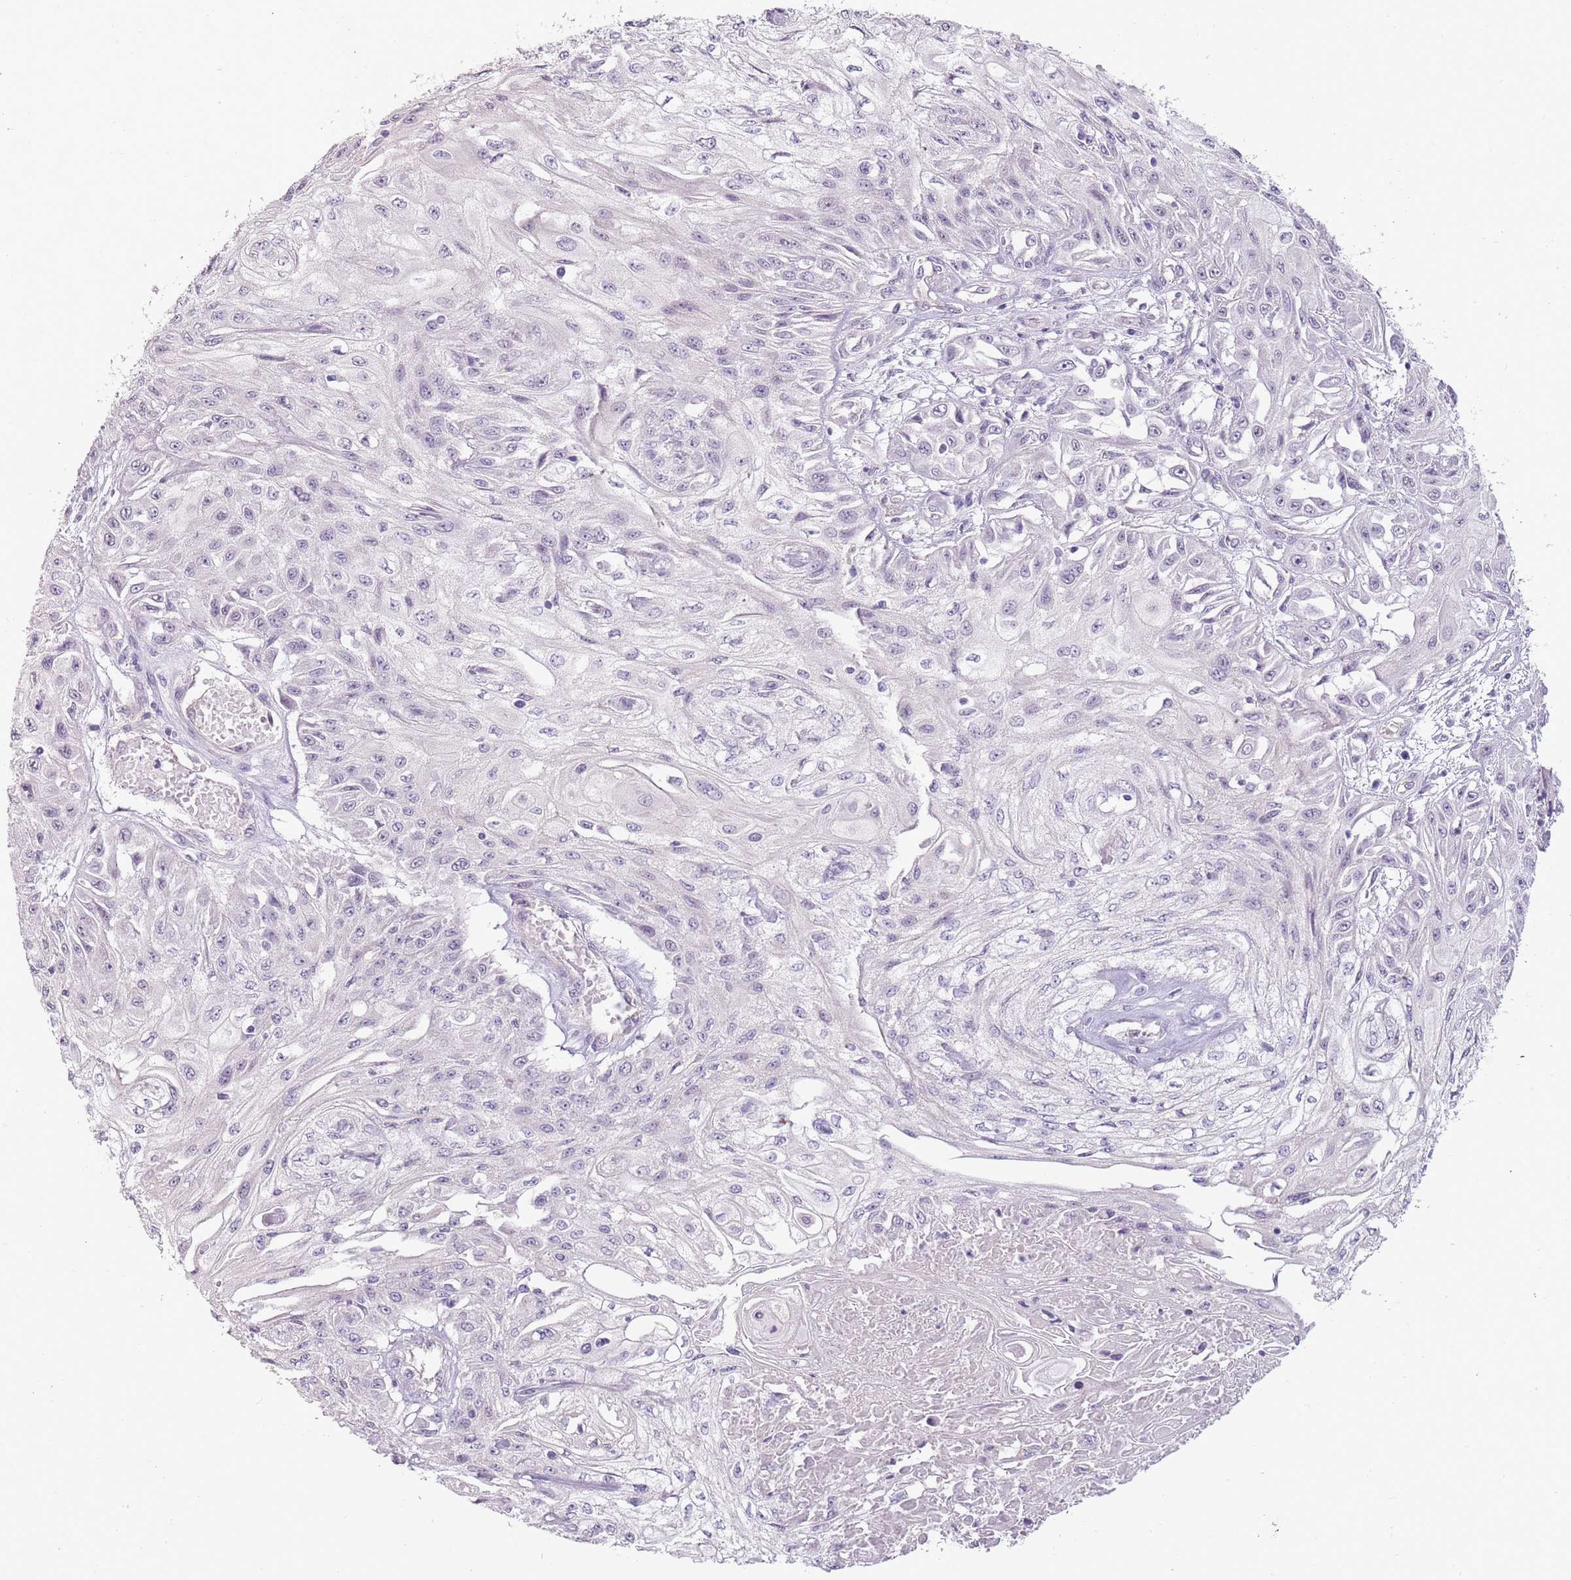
{"staining": {"intensity": "negative", "quantity": "none", "location": "none"}, "tissue": "skin cancer", "cell_type": "Tumor cells", "image_type": "cancer", "snomed": [{"axis": "morphology", "description": "Squamous cell carcinoma, NOS"}, {"axis": "morphology", "description": "Squamous cell carcinoma, metastatic, NOS"}, {"axis": "topography", "description": "Skin"}, {"axis": "topography", "description": "Lymph node"}], "caption": "A histopathology image of human skin cancer is negative for staining in tumor cells.", "gene": "RFX2", "patient": {"sex": "male", "age": 75}}